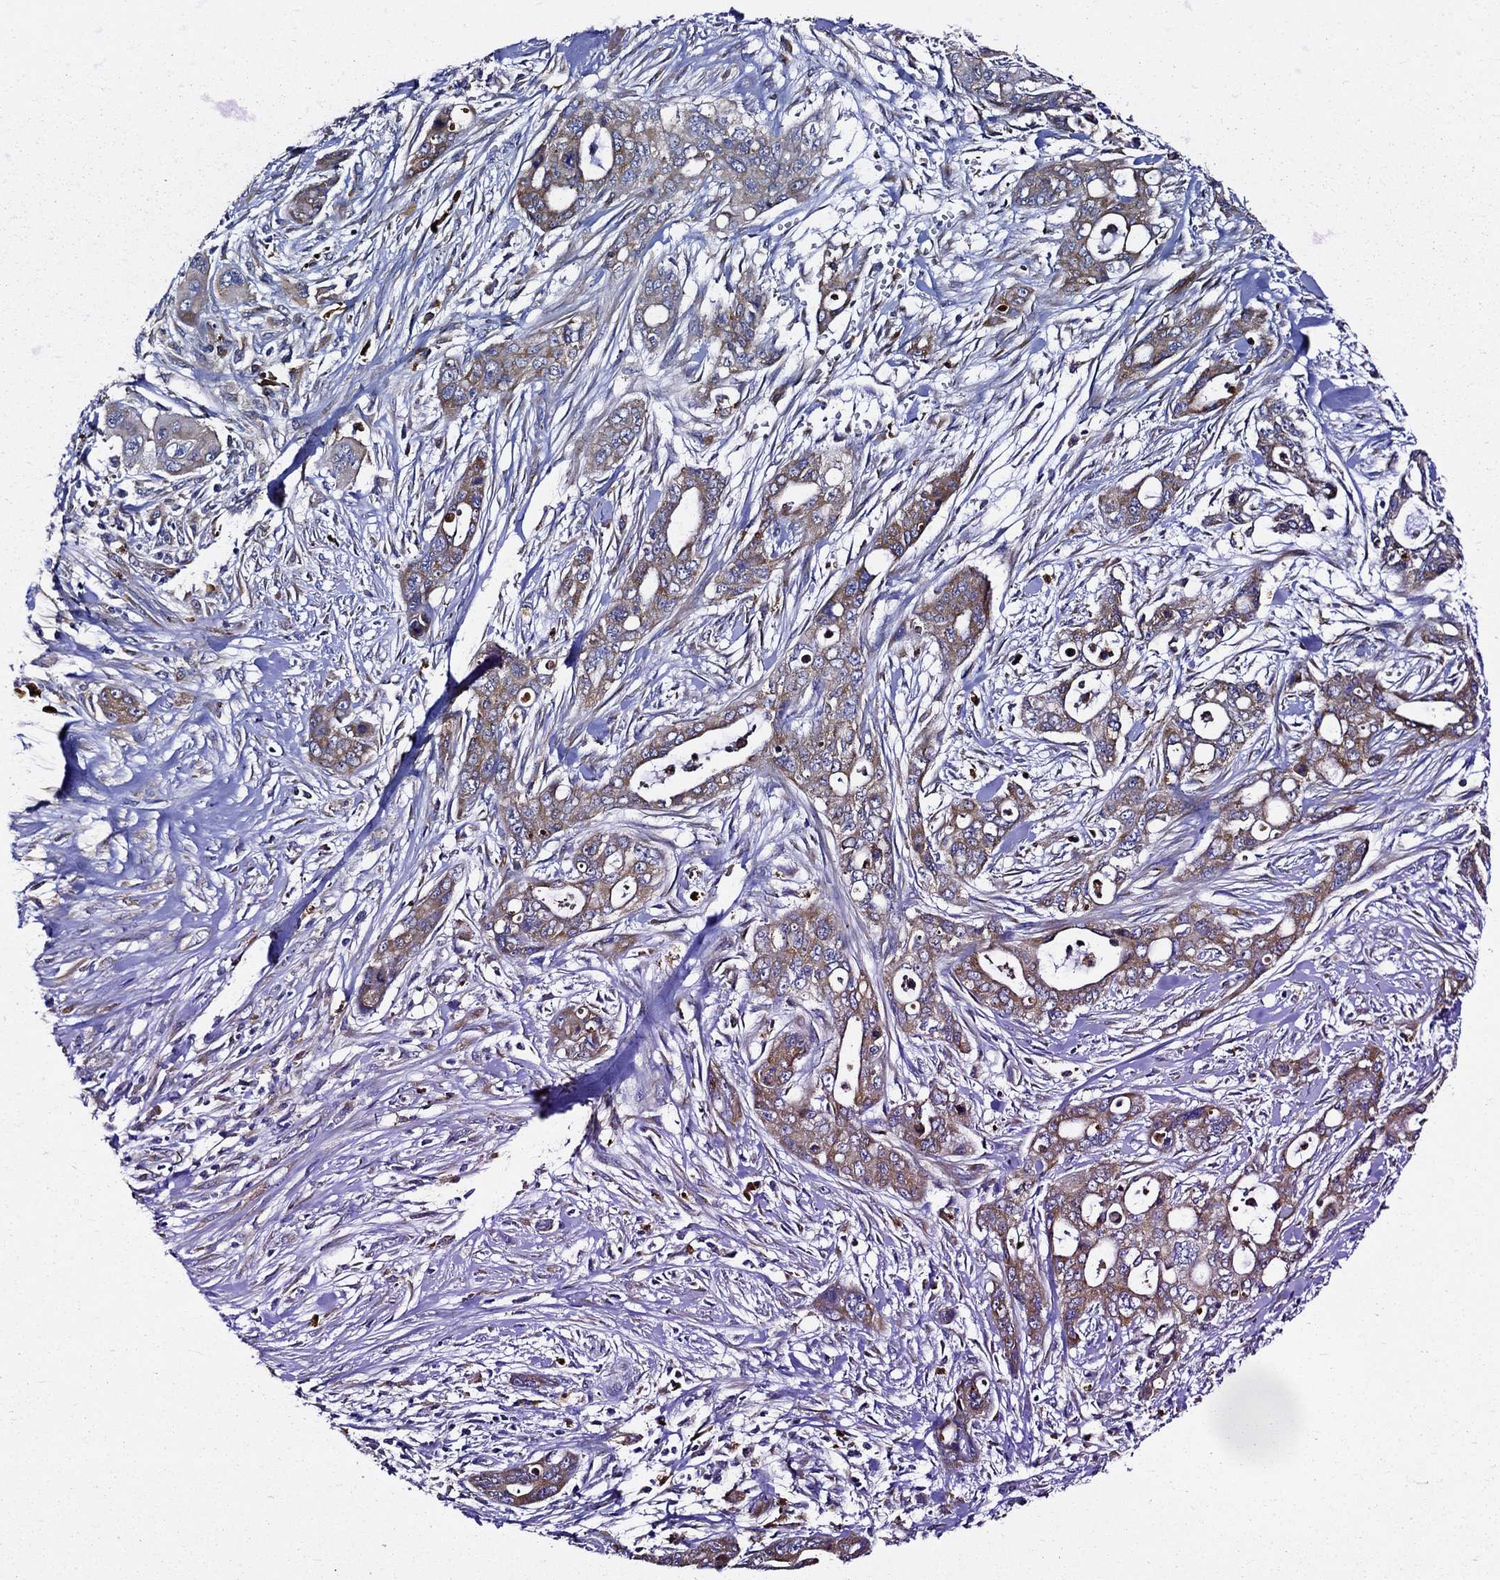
{"staining": {"intensity": "moderate", "quantity": "<25%", "location": "cytoplasmic/membranous"}, "tissue": "pancreatic cancer", "cell_type": "Tumor cells", "image_type": "cancer", "snomed": [{"axis": "morphology", "description": "Adenocarcinoma, NOS"}, {"axis": "topography", "description": "Pancreas"}], "caption": "This photomicrograph displays pancreatic cancer (adenocarcinoma) stained with immunohistochemistry (IHC) to label a protein in brown. The cytoplasmic/membranous of tumor cells show moderate positivity for the protein. Nuclei are counter-stained blue.", "gene": "PRDX4", "patient": {"sex": "male", "age": 47}}